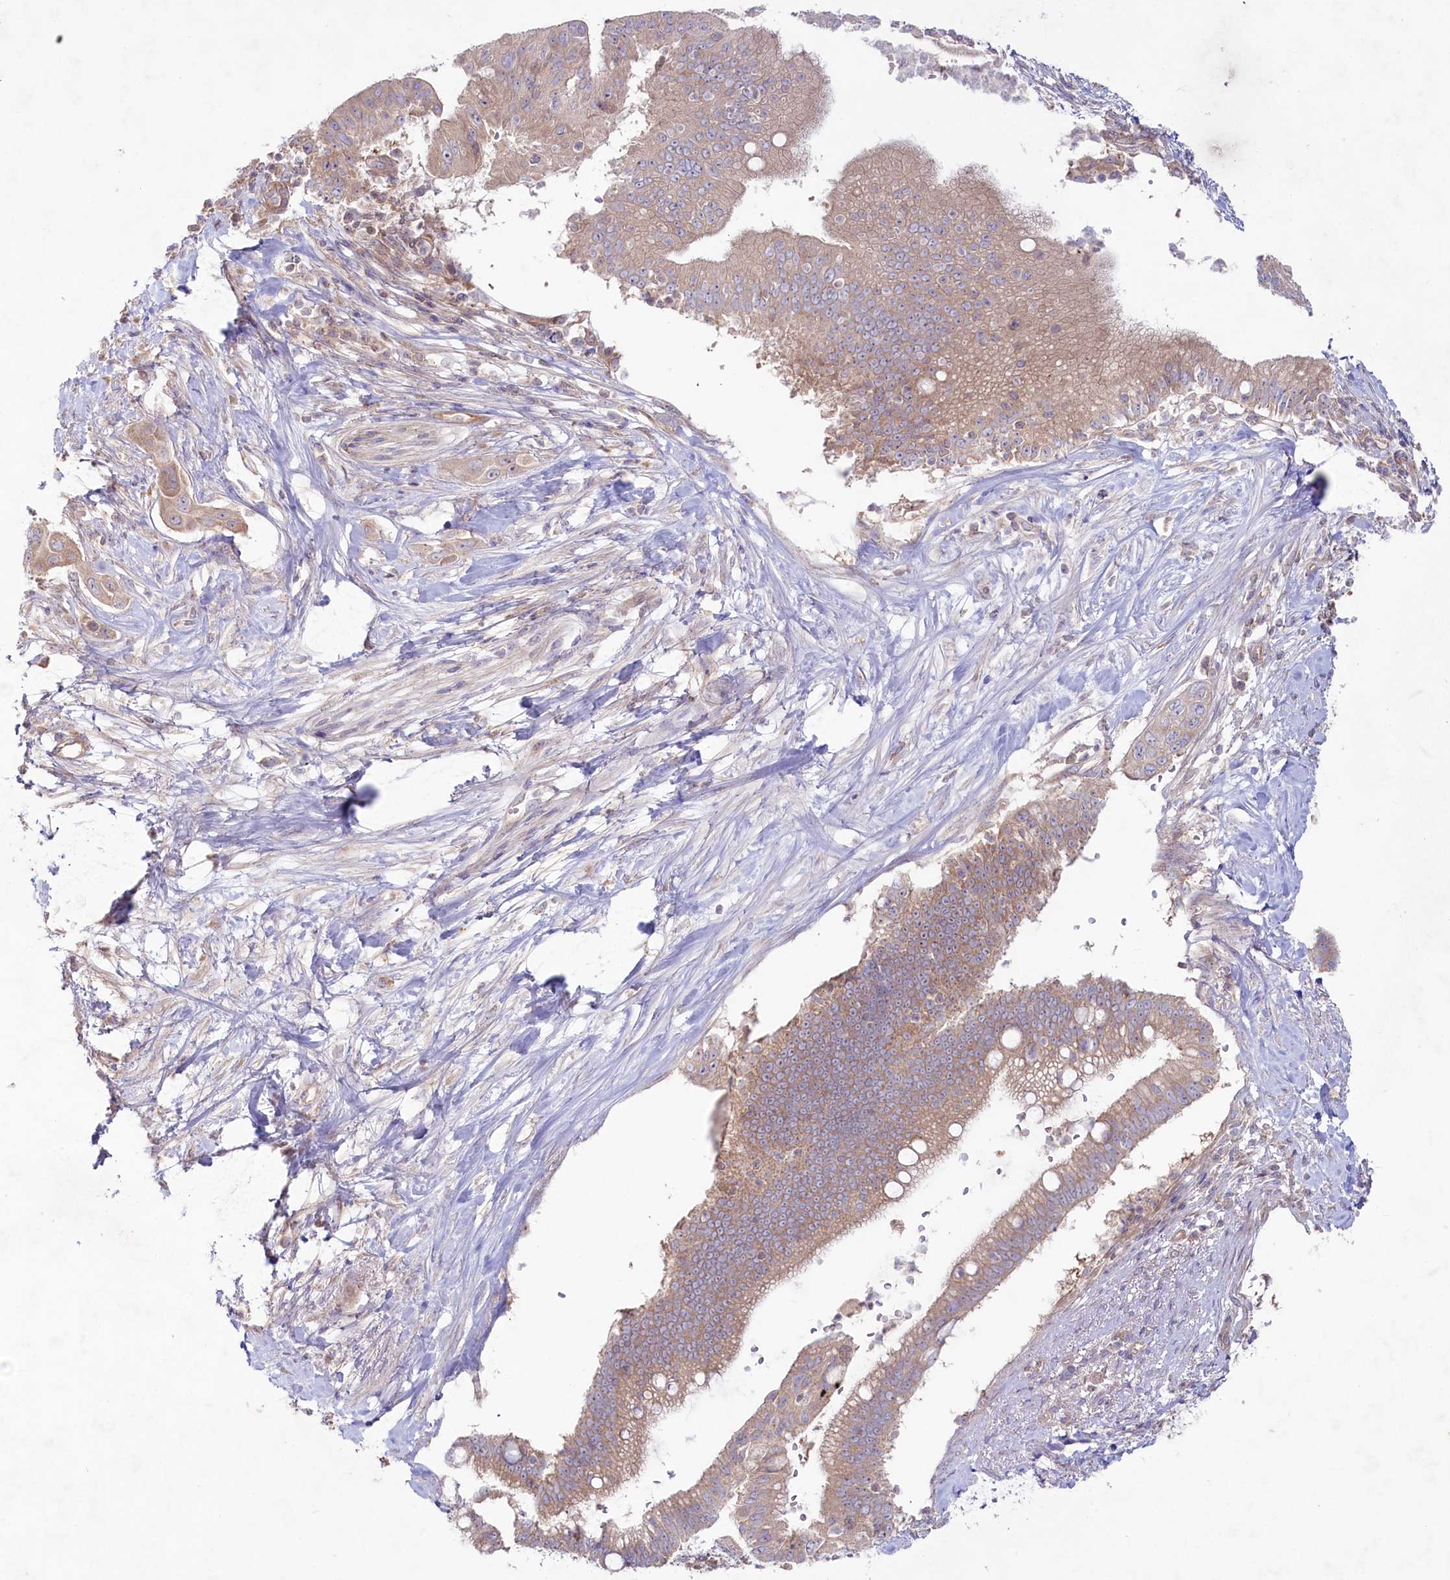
{"staining": {"intensity": "moderate", "quantity": ">75%", "location": "cytoplasmic/membranous"}, "tissue": "pancreatic cancer", "cell_type": "Tumor cells", "image_type": "cancer", "snomed": [{"axis": "morphology", "description": "Adenocarcinoma, NOS"}, {"axis": "topography", "description": "Pancreas"}], "caption": "A high-resolution histopathology image shows immunohistochemistry staining of pancreatic cancer (adenocarcinoma), which reveals moderate cytoplasmic/membranous positivity in about >75% of tumor cells. (DAB (3,3'-diaminobenzidine) = brown stain, brightfield microscopy at high magnification).", "gene": "TNIP1", "patient": {"sex": "male", "age": 68}}